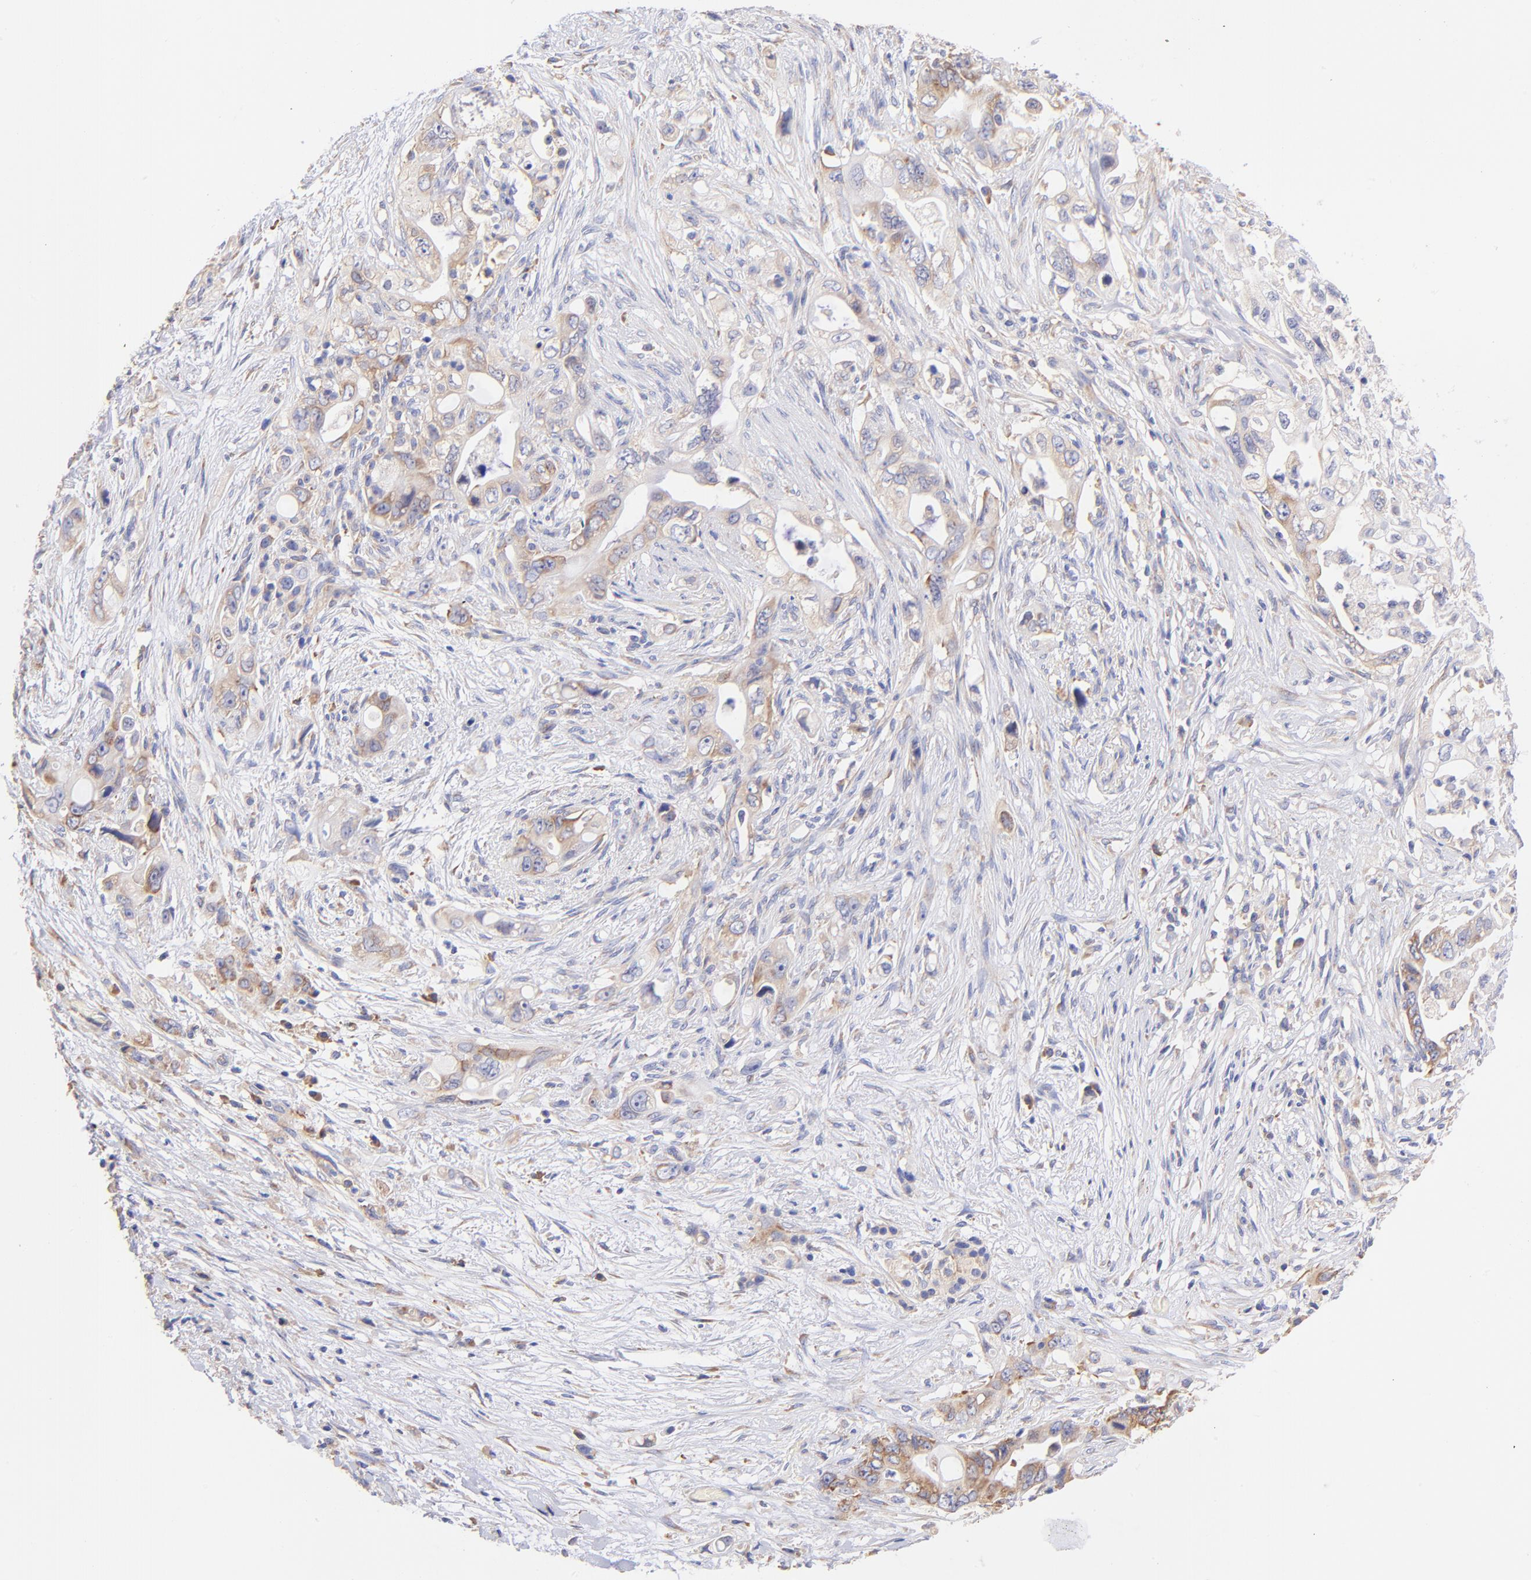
{"staining": {"intensity": "moderate", "quantity": "25%-75%", "location": "cytoplasmic/membranous"}, "tissue": "pancreatic cancer", "cell_type": "Tumor cells", "image_type": "cancer", "snomed": [{"axis": "morphology", "description": "Normal tissue, NOS"}, {"axis": "topography", "description": "Pancreas"}], "caption": "Immunohistochemical staining of pancreatic cancer demonstrates moderate cytoplasmic/membranous protein staining in approximately 25%-75% of tumor cells.", "gene": "RPL30", "patient": {"sex": "male", "age": 42}}